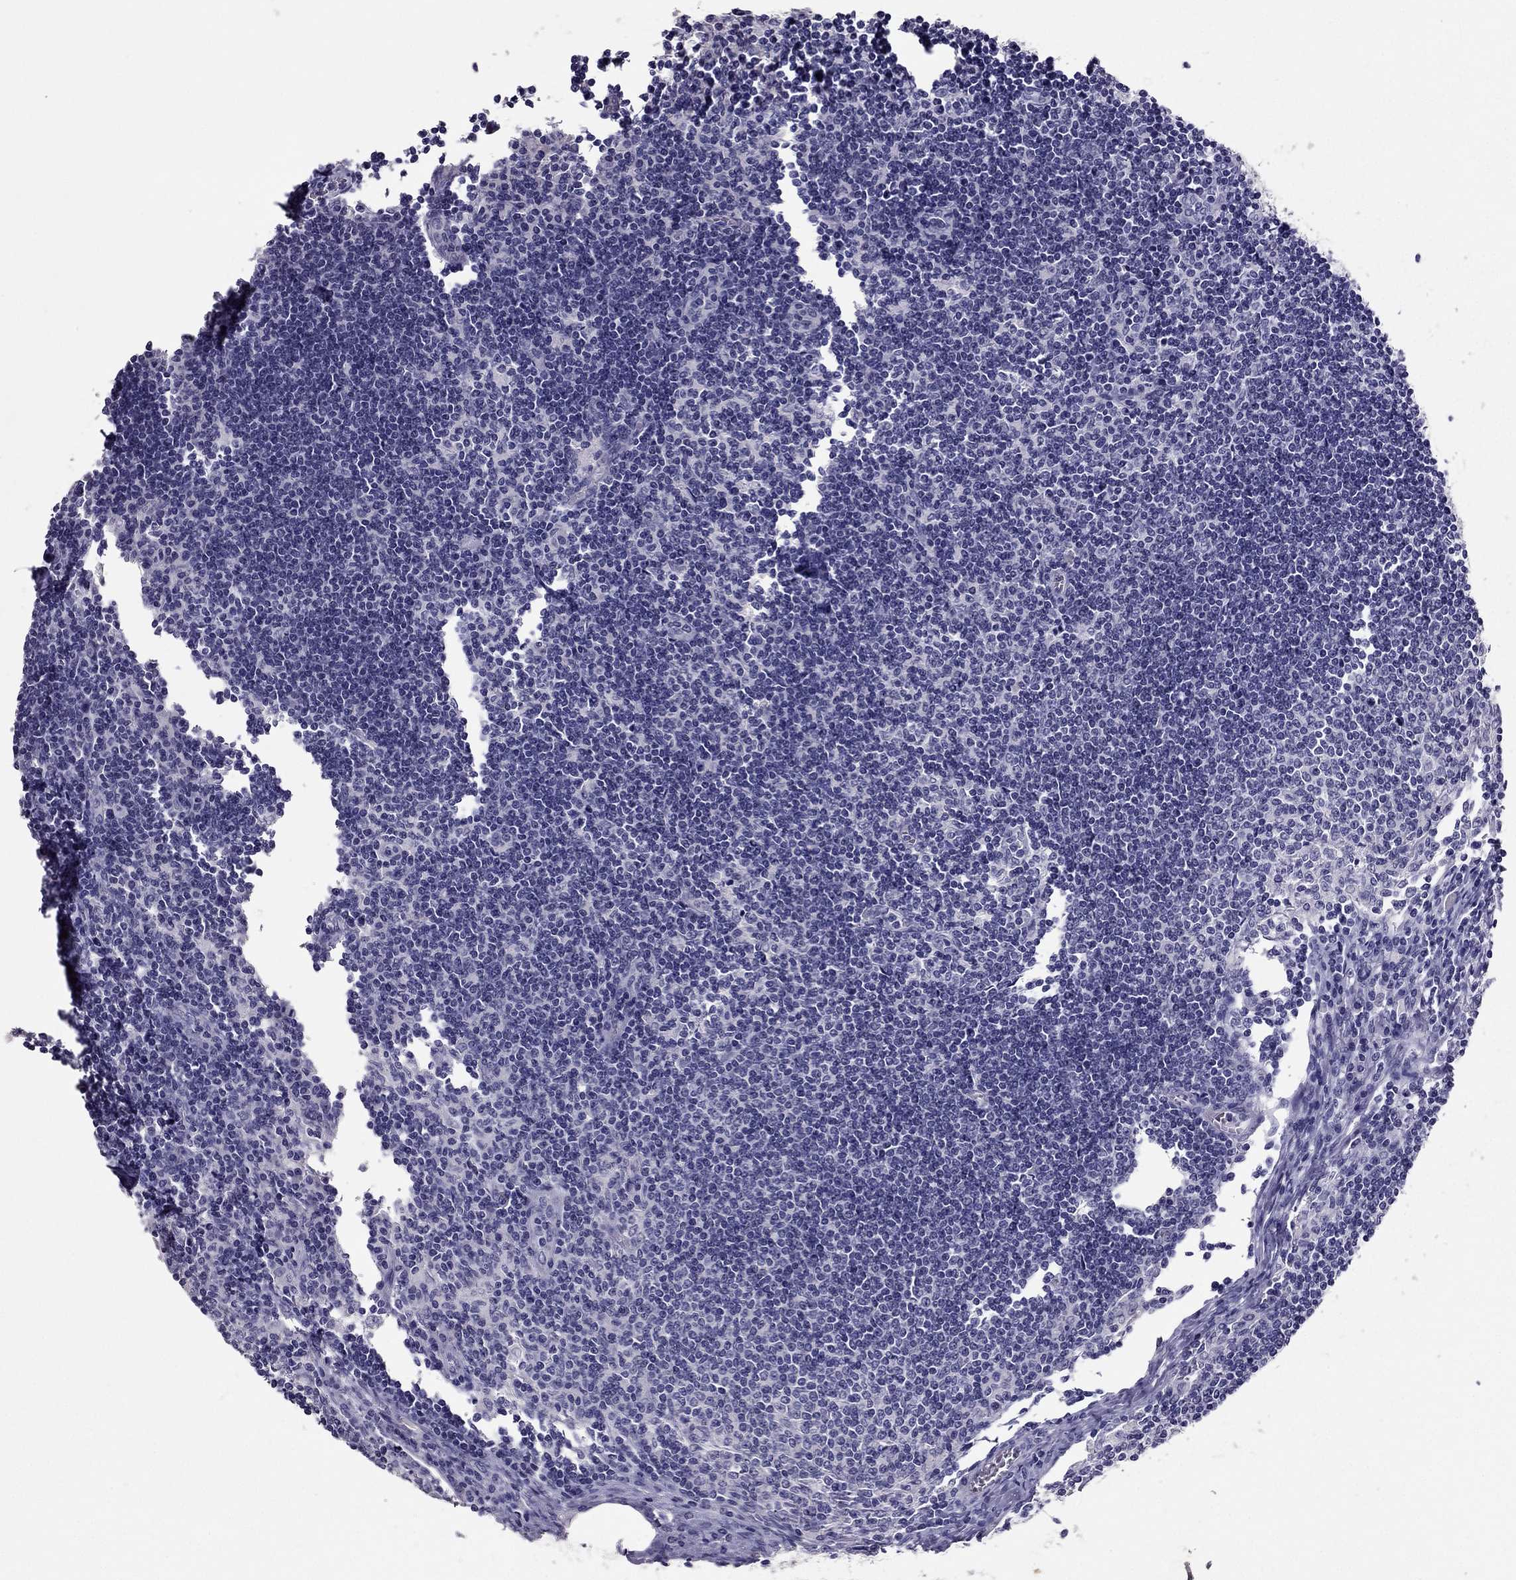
{"staining": {"intensity": "negative", "quantity": "none", "location": "none"}, "tissue": "lymph node", "cell_type": "Germinal center cells", "image_type": "normal", "snomed": [{"axis": "morphology", "description": "Normal tissue, NOS"}, {"axis": "topography", "description": "Lymph node"}], "caption": "A photomicrograph of lymph node stained for a protein exhibits no brown staining in germinal center cells. (Brightfield microscopy of DAB (3,3'-diaminobenzidine) IHC at high magnification).", "gene": "RHO", "patient": {"sex": "male", "age": 59}}